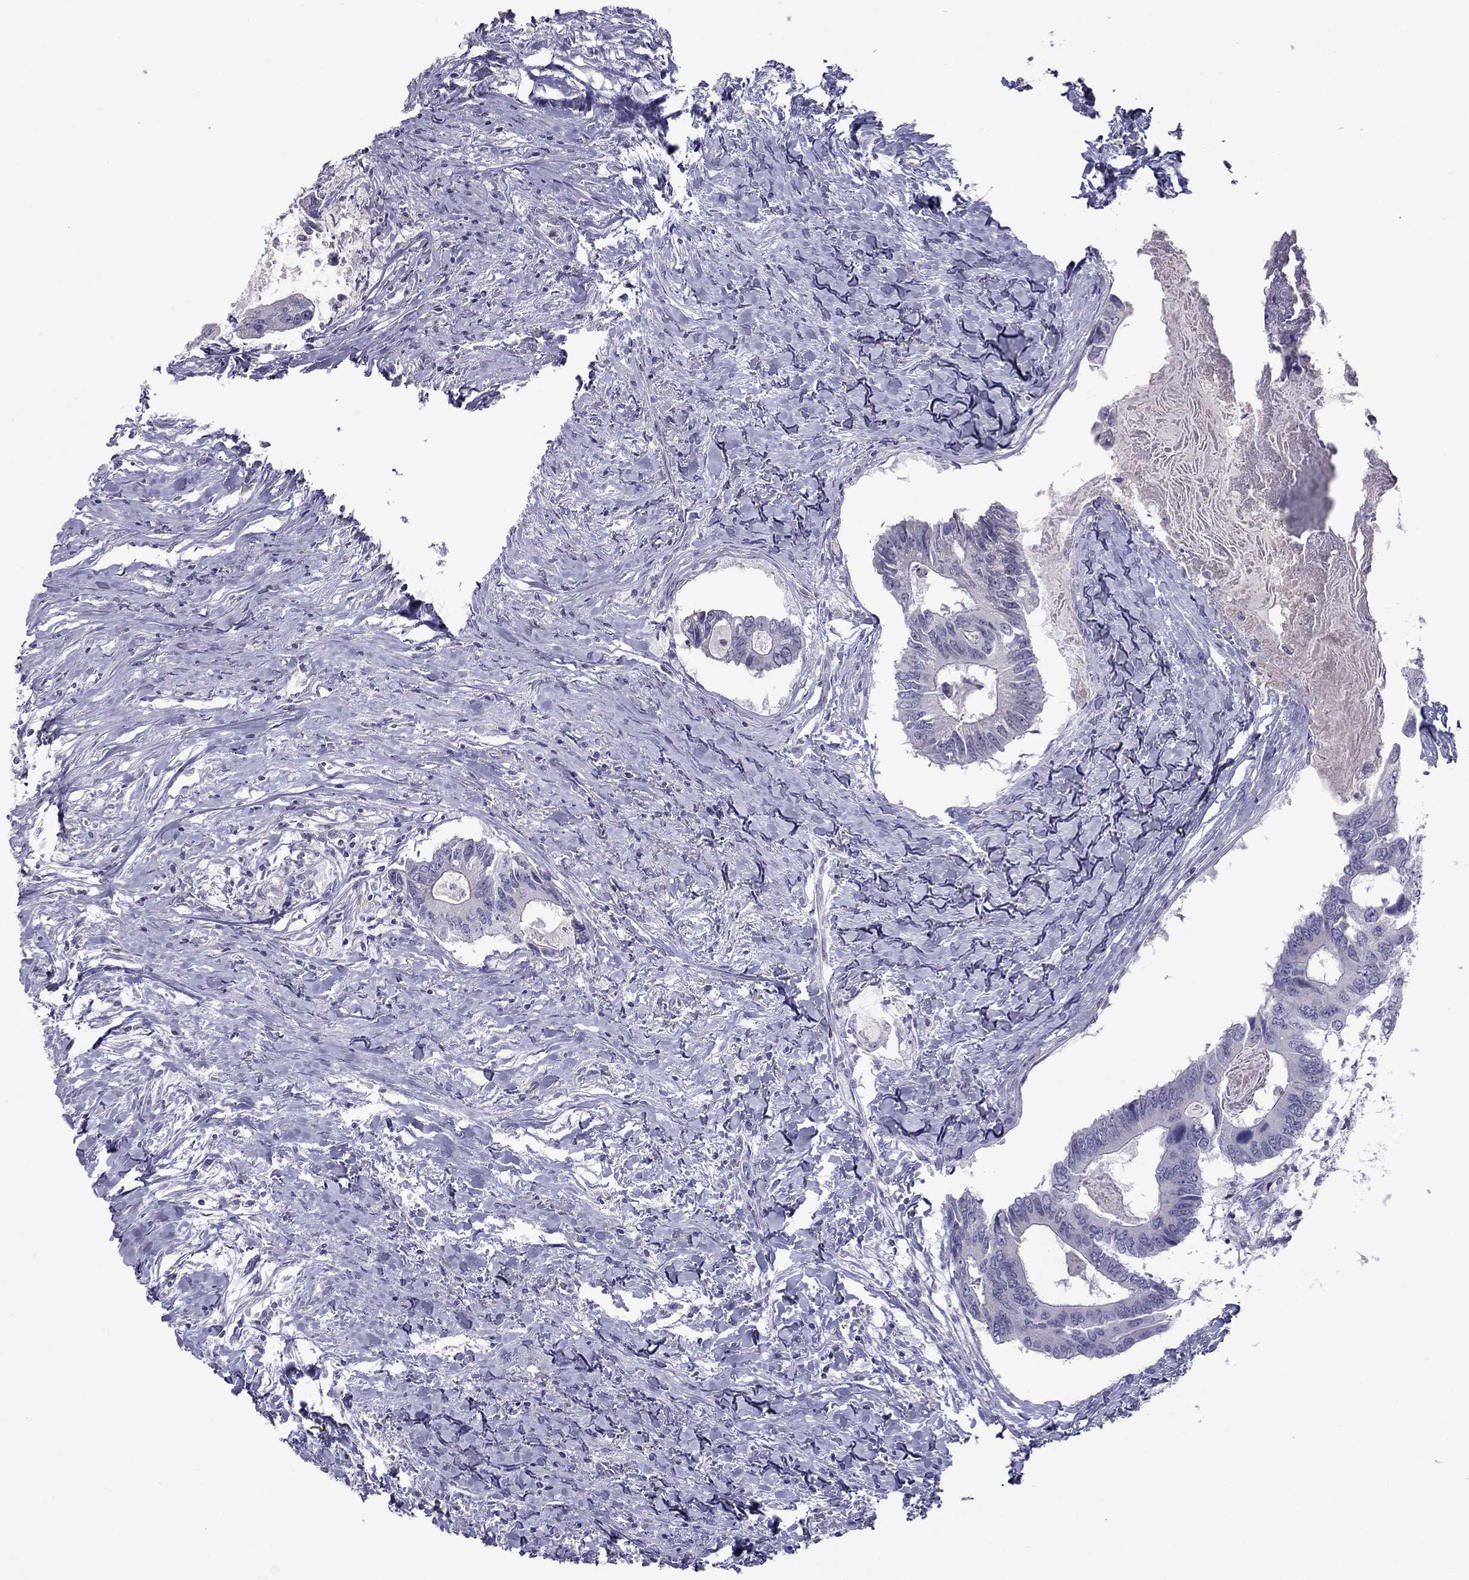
{"staining": {"intensity": "negative", "quantity": "none", "location": "none"}, "tissue": "colorectal cancer", "cell_type": "Tumor cells", "image_type": "cancer", "snomed": [{"axis": "morphology", "description": "Adenocarcinoma, NOS"}, {"axis": "topography", "description": "Colon"}], "caption": "Tumor cells are negative for protein expression in human colorectal cancer.", "gene": "RGS8", "patient": {"sex": "male", "age": 53}}